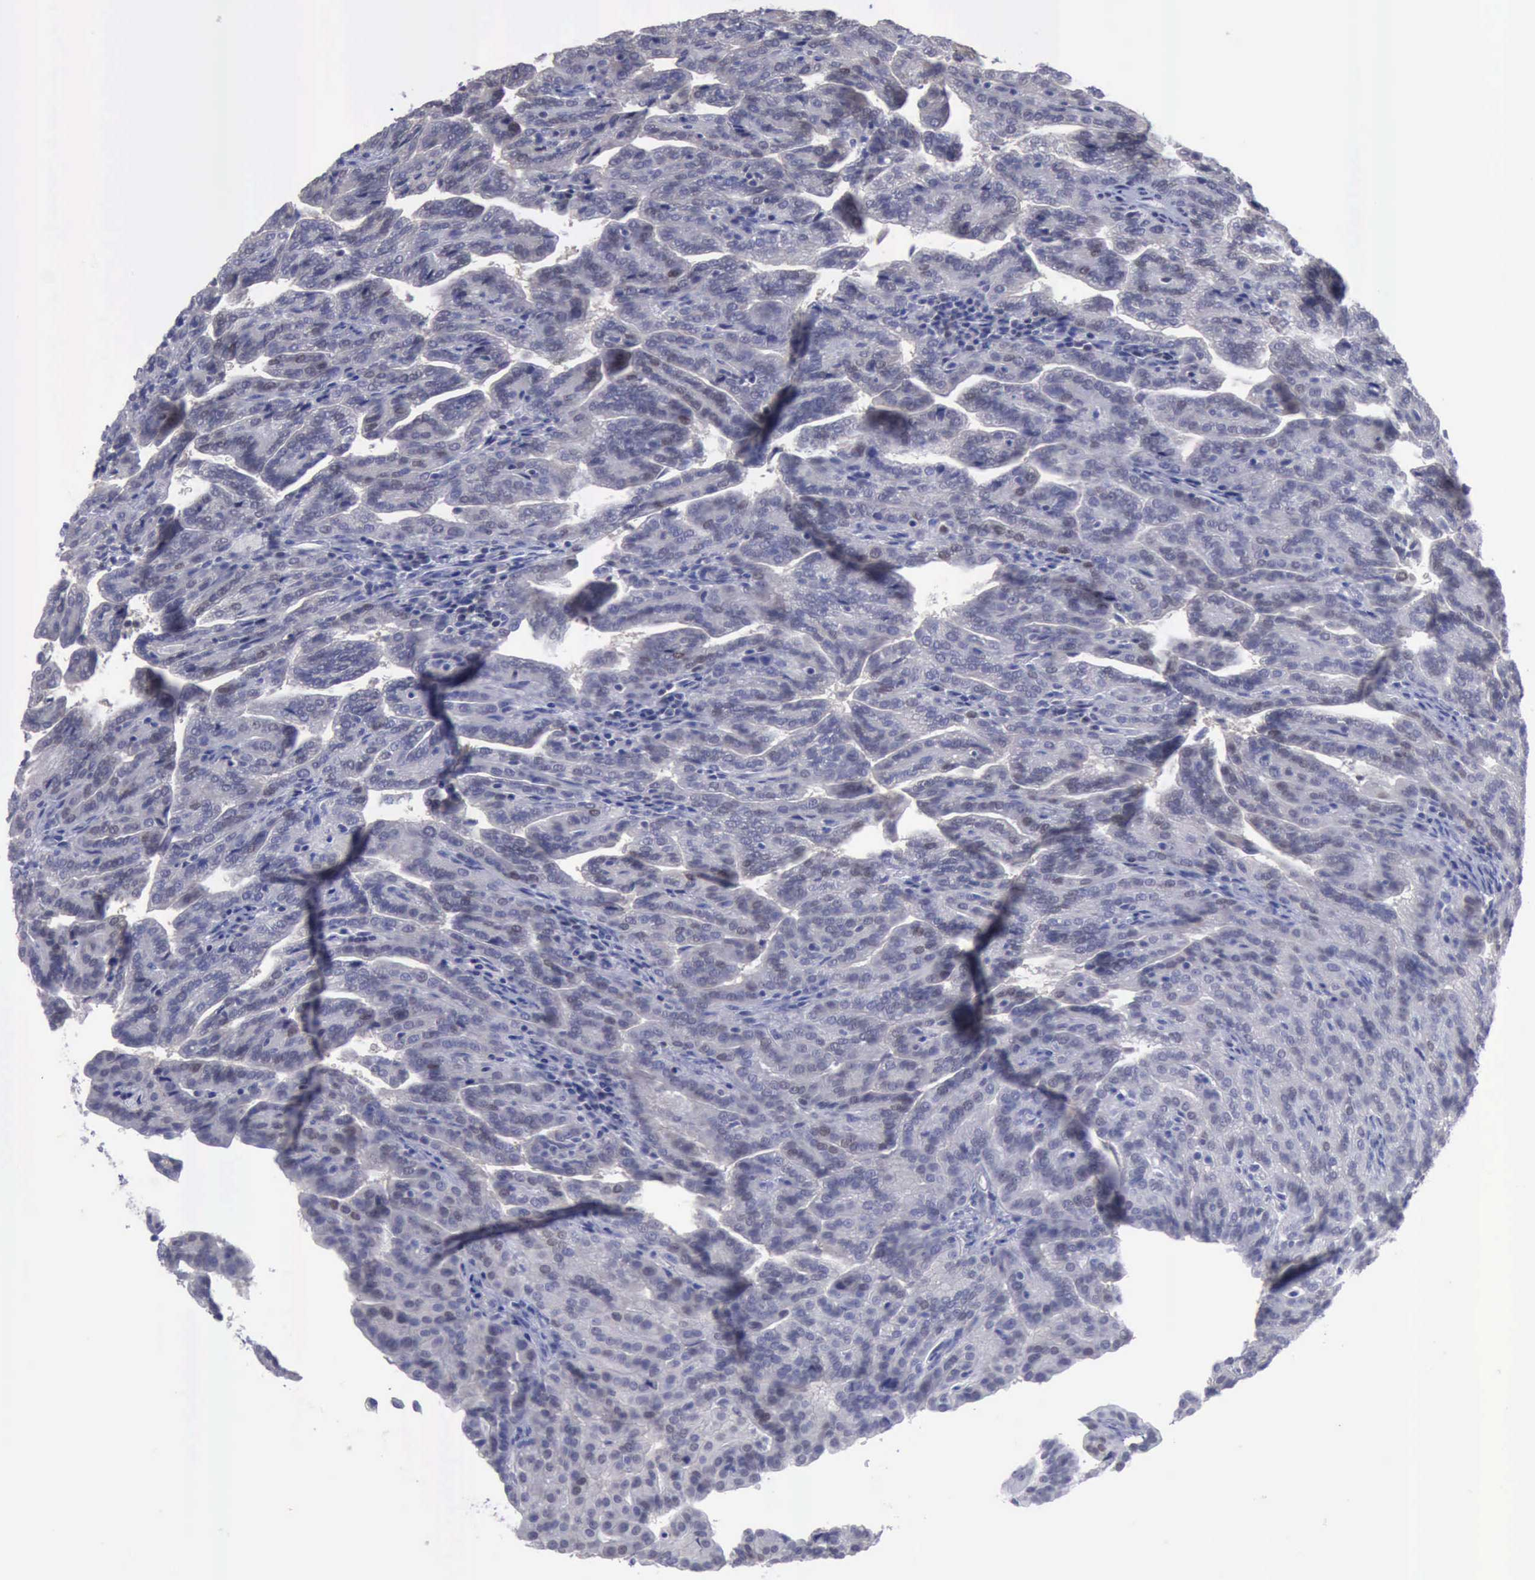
{"staining": {"intensity": "negative", "quantity": "none", "location": "none"}, "tissue": "renal cancer", "cell_type": "Tumor cells", "image_type": "cancer", "snomed": [{"axis": "morphology", "description": "Adenocarcinoma, NOS"}, {"axis": "topography", "description": "Kidney"}], "caption": "DAB (3,3'-diaminobenzidine) immunohistochemical staining of human renal cancer shows no significant positivity in tumor cells.", "gene": "SATB2", "patient": {"sex": "male", "age": 61}}